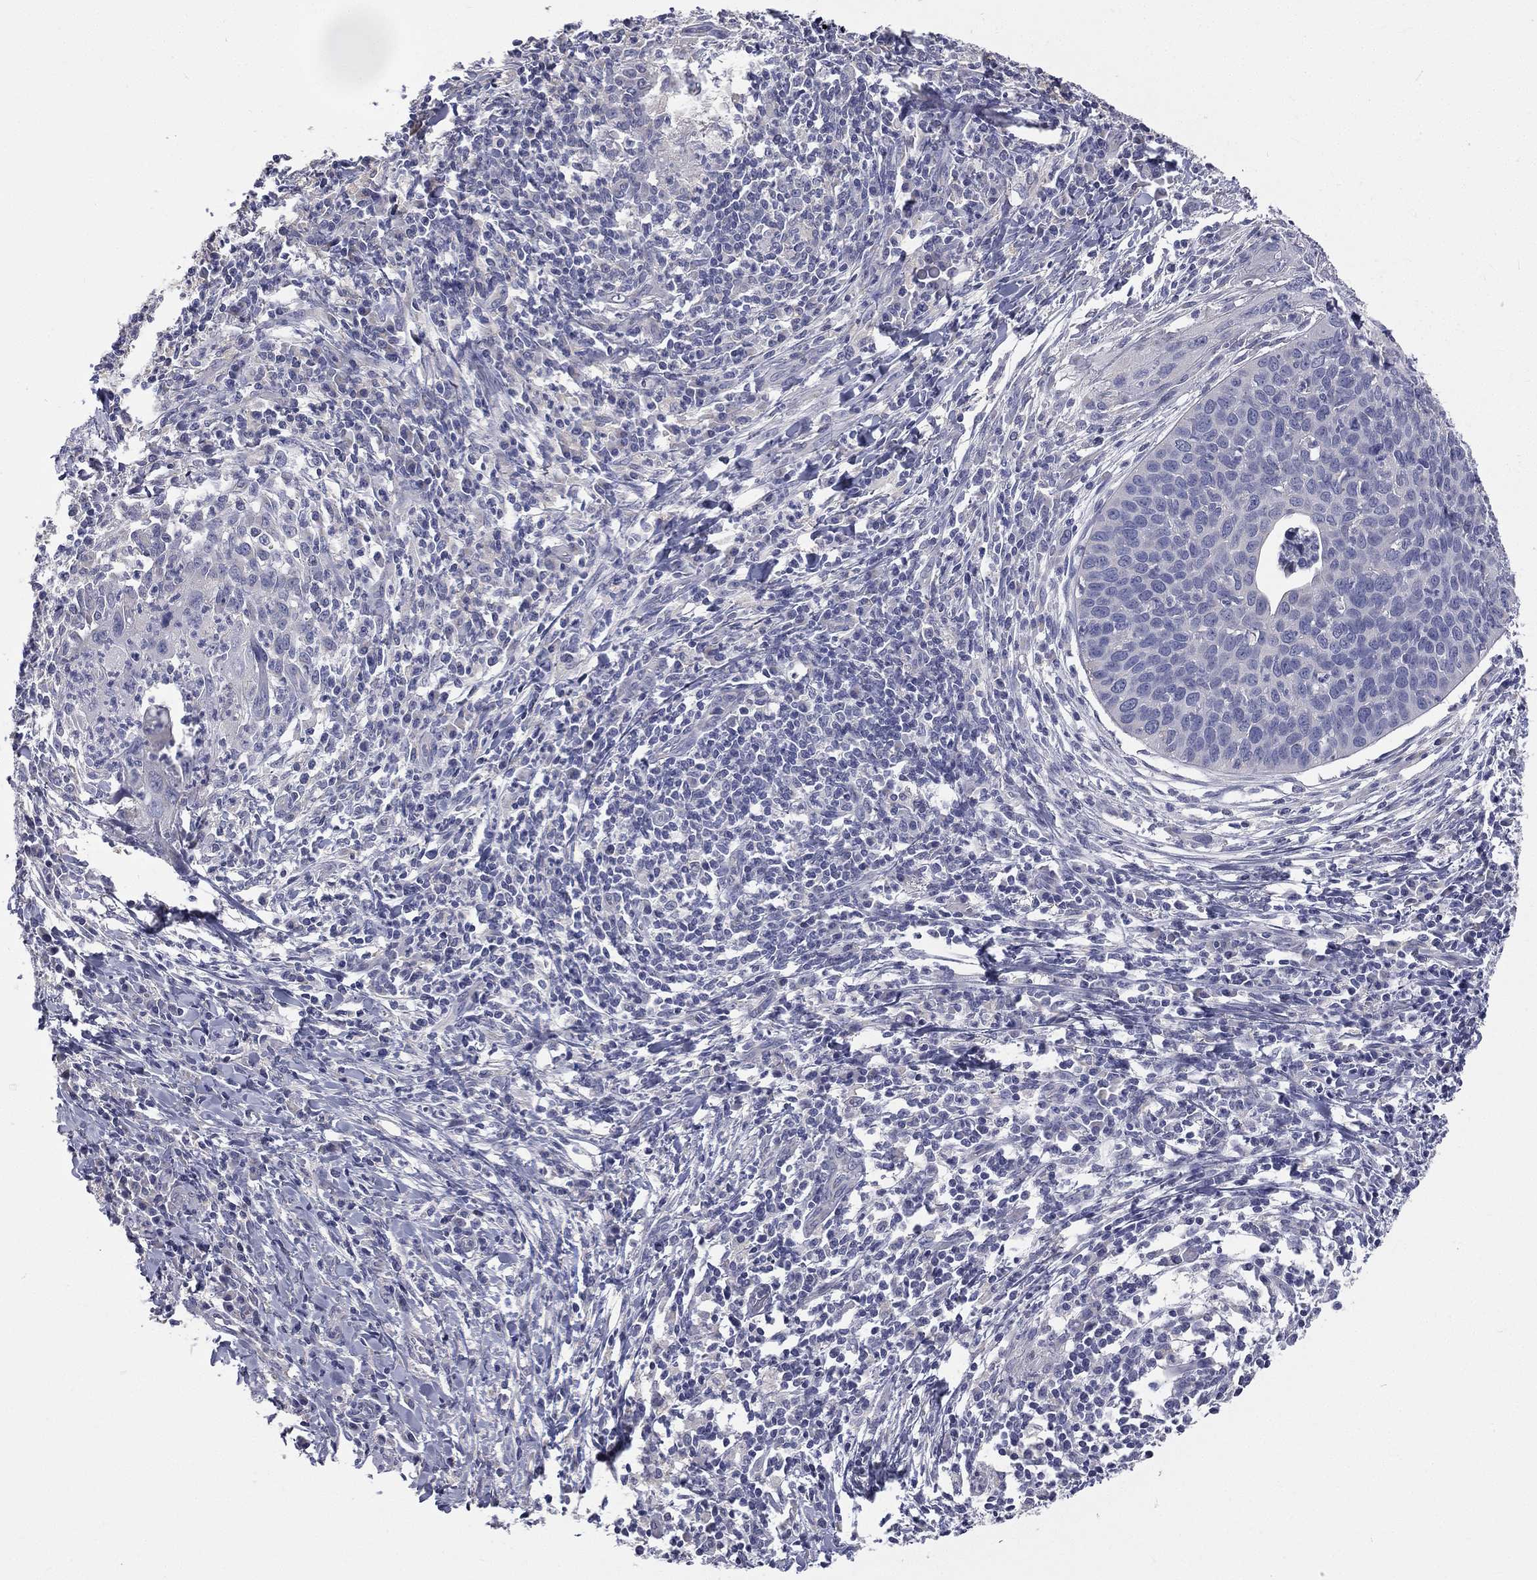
{"staining": {"intensity": "negative", "quantity": "none", "location": "none"}, "tissue": "cervical cancer", "cell_type": "Tumor cells", "image_type": "cancer", "snomed": [{"axis": "morphology", "description": "Squamous cell carcinoma, NOS"}, {"axis": "topography", "description": "Cervix"}], "caption": "Micrograph shows no significant protein expression in tumor cells of cervical squamous cell carcinoma.", "gene": "MUC13", "patient": {"sex": "female", "age": 26}}